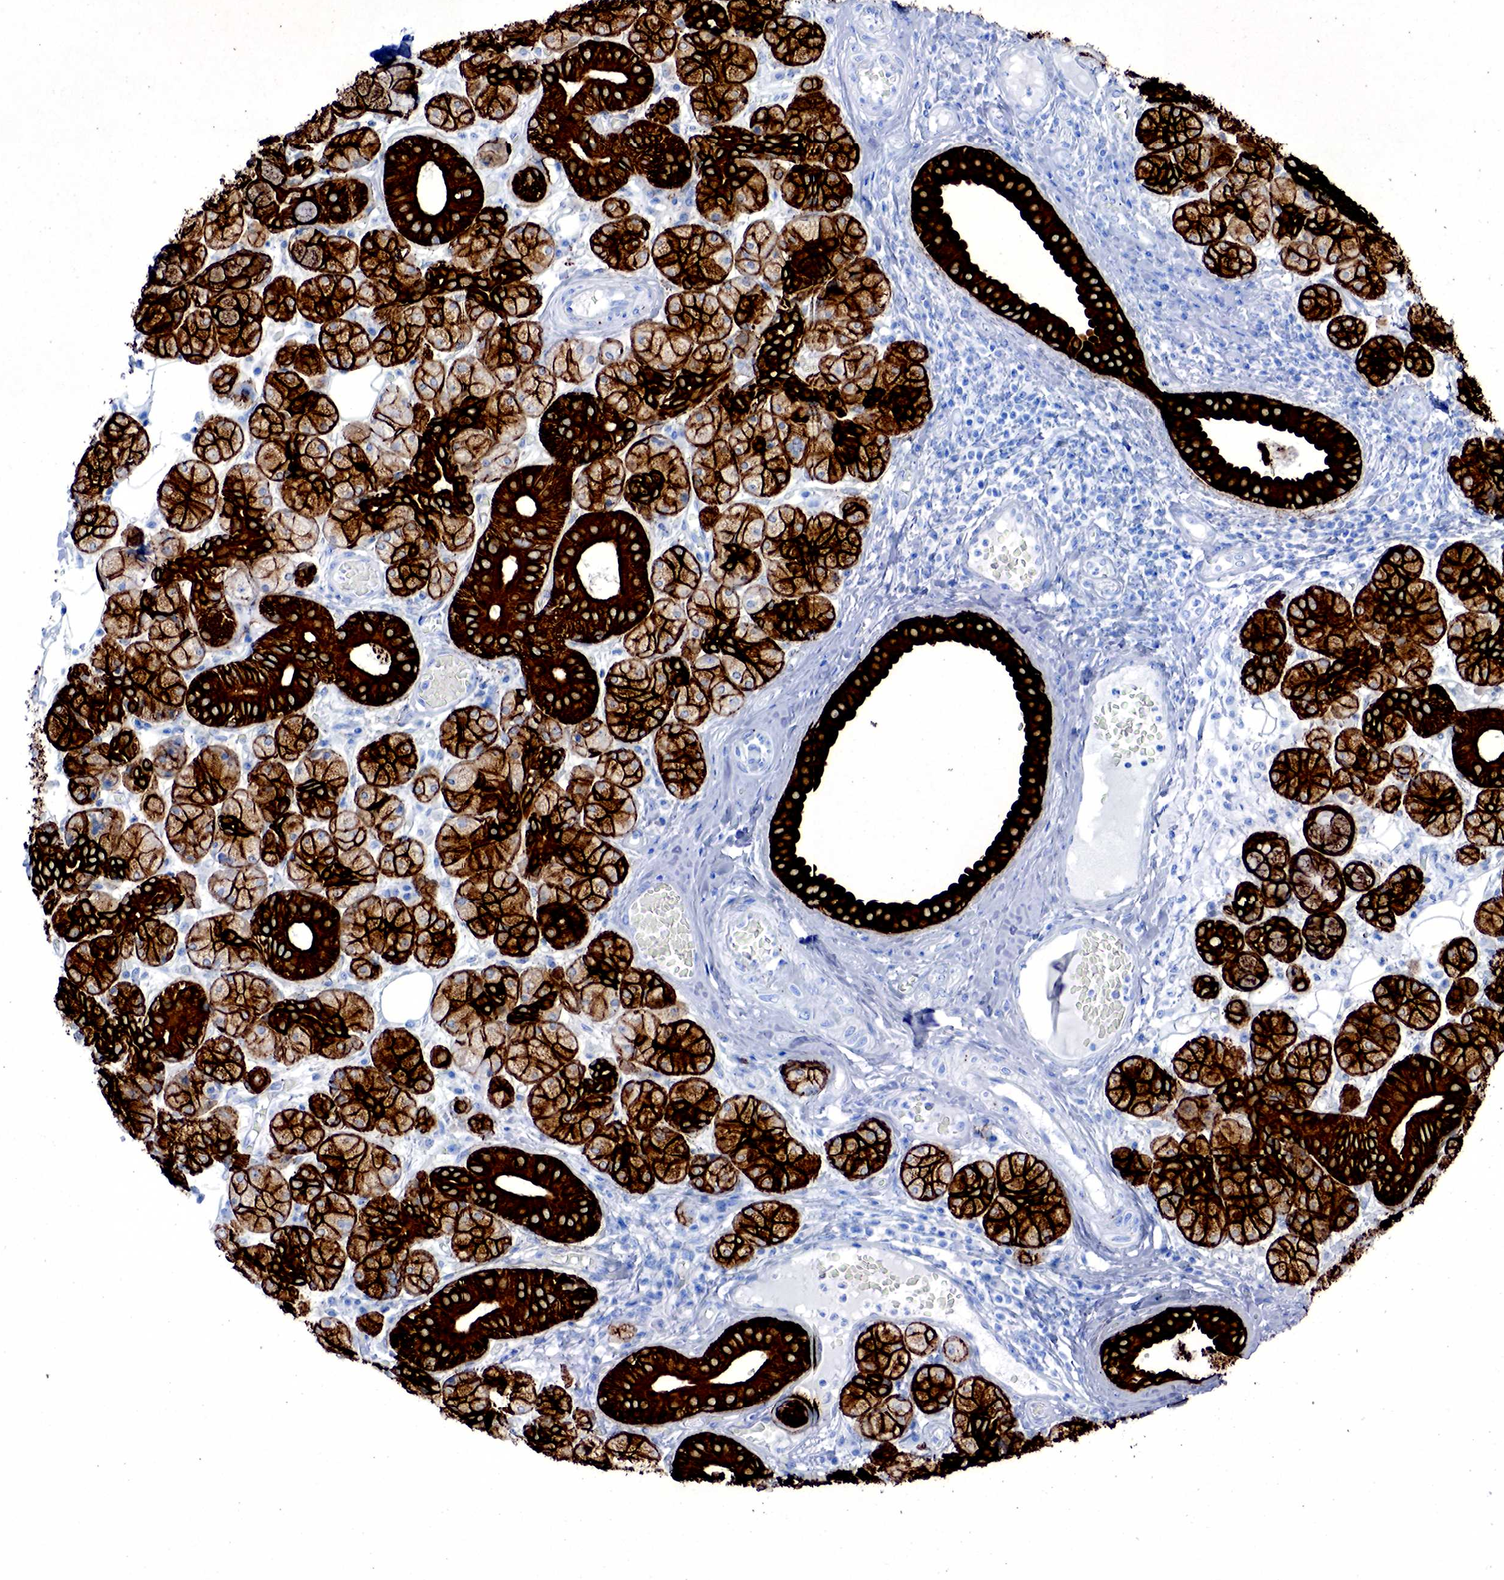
{"staining": {"intensity": "strong", "quantity": ">75%", "location": "cytoplasmic/membranous"}, "tissue": "salivary gland", "cell_type": "Glandular cells", "image_type": "normal", "snomed": [{"axis": "morphology", "description": "Normal tissue, NOS"}, {"axis": "topography", "description": "Salivary gland"}], "caption": "Immunohistochemical staining of benign human salivary gland reveals >75% levels of strong cytoplasmic/membranous protein positivity in approximately >75% of glandular cells.", "gene": "KRT7", "patient": {"sex": "male", "age": 54}}